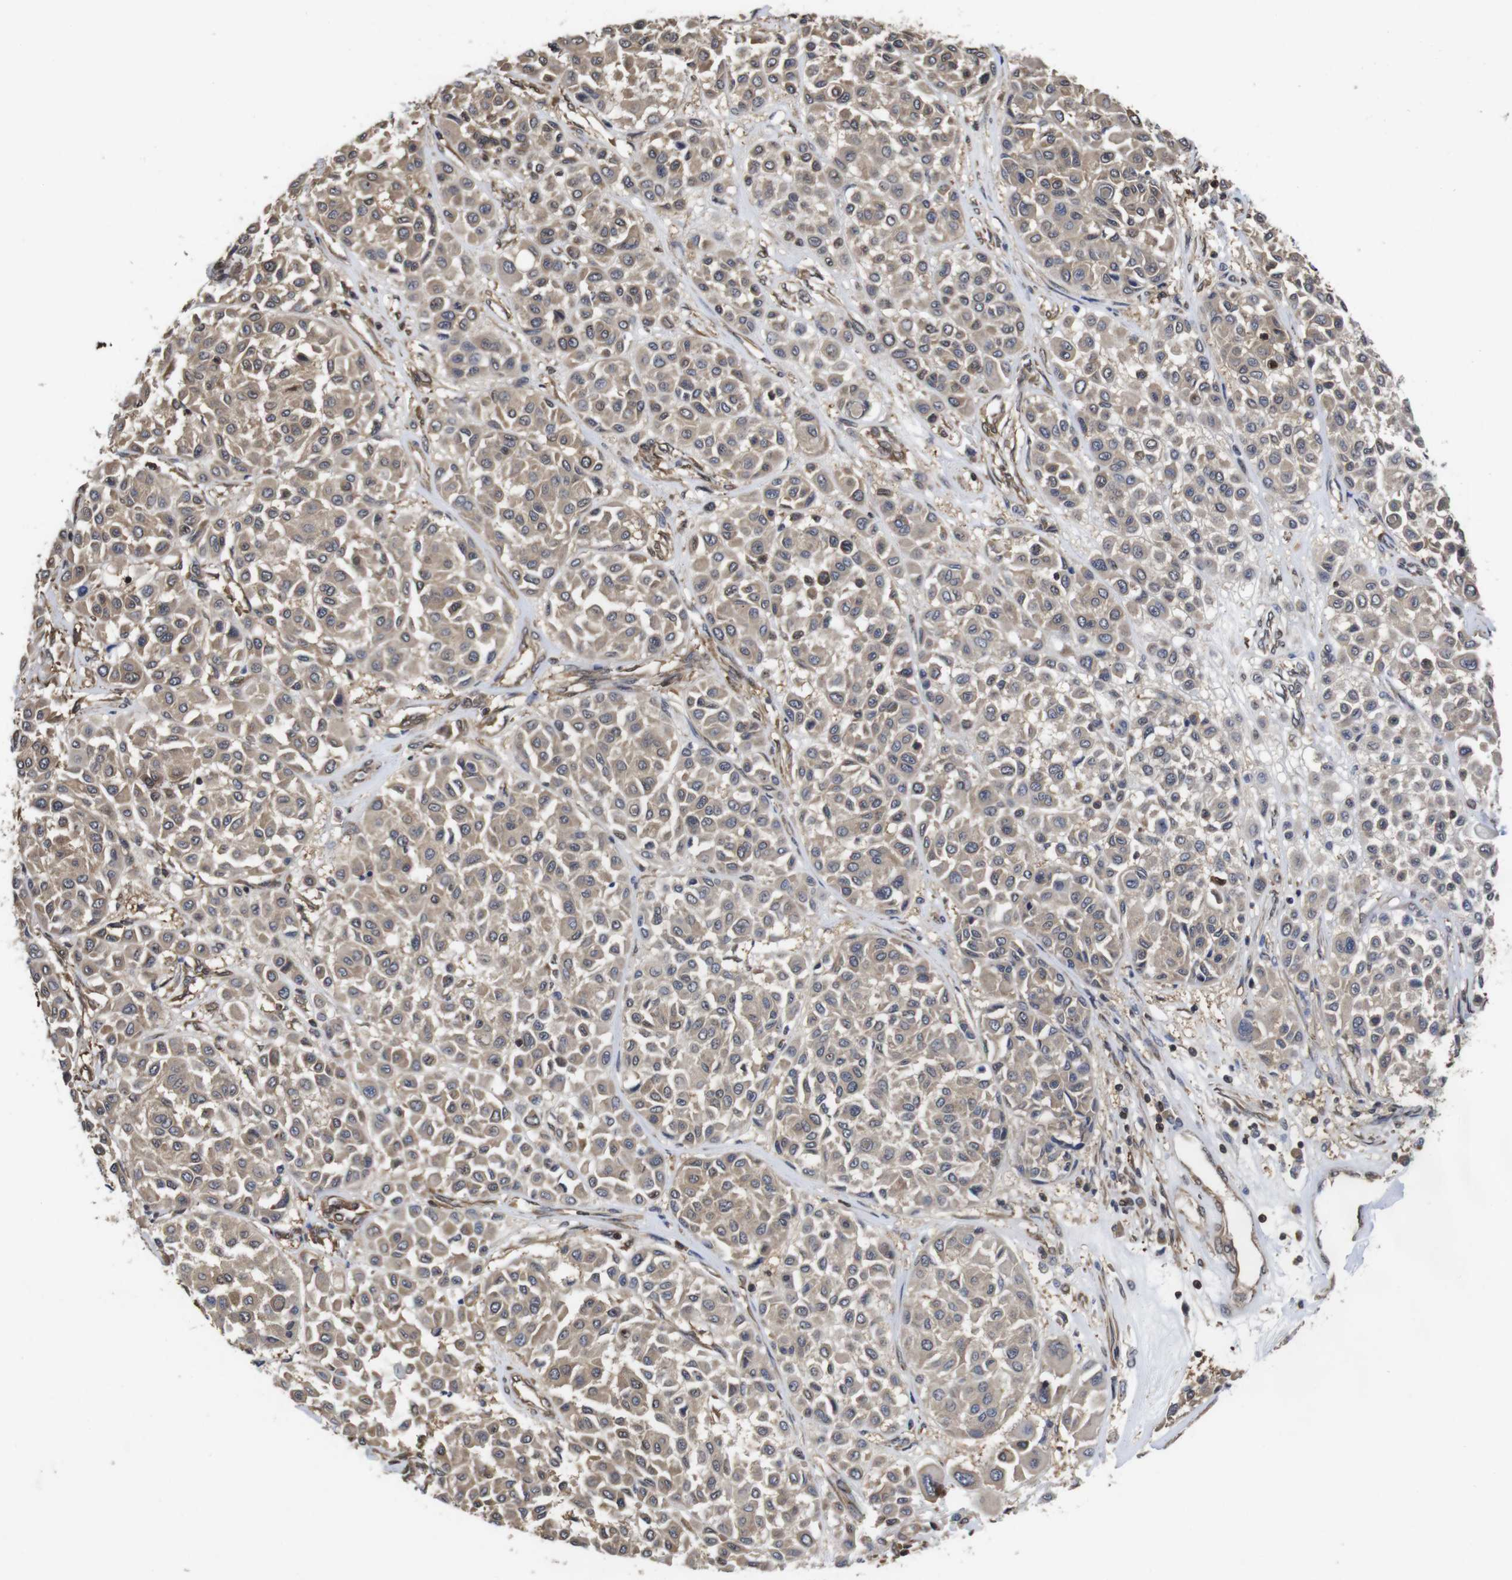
{"staining": {"intensity": "weak", "quantity": ">75%", "location": "cytoplasmic/membranous"}, "tissue": "melanoma", "cell_type": "Tumor cells", "image_type": "cancer", "snomed": [{"axis": "morphology", "description": "Malignant melanoma, Metastatic site"}, {"axis": "topography", "description": "Soft tissue"}], "caption": "A low amount of weak cytoplasmic/membranous expression is seen in approximately >75% of tumor cells in melanoma tissue.", "gene": "SUMO3", "patient": {"sex": "male", "age": 41}}